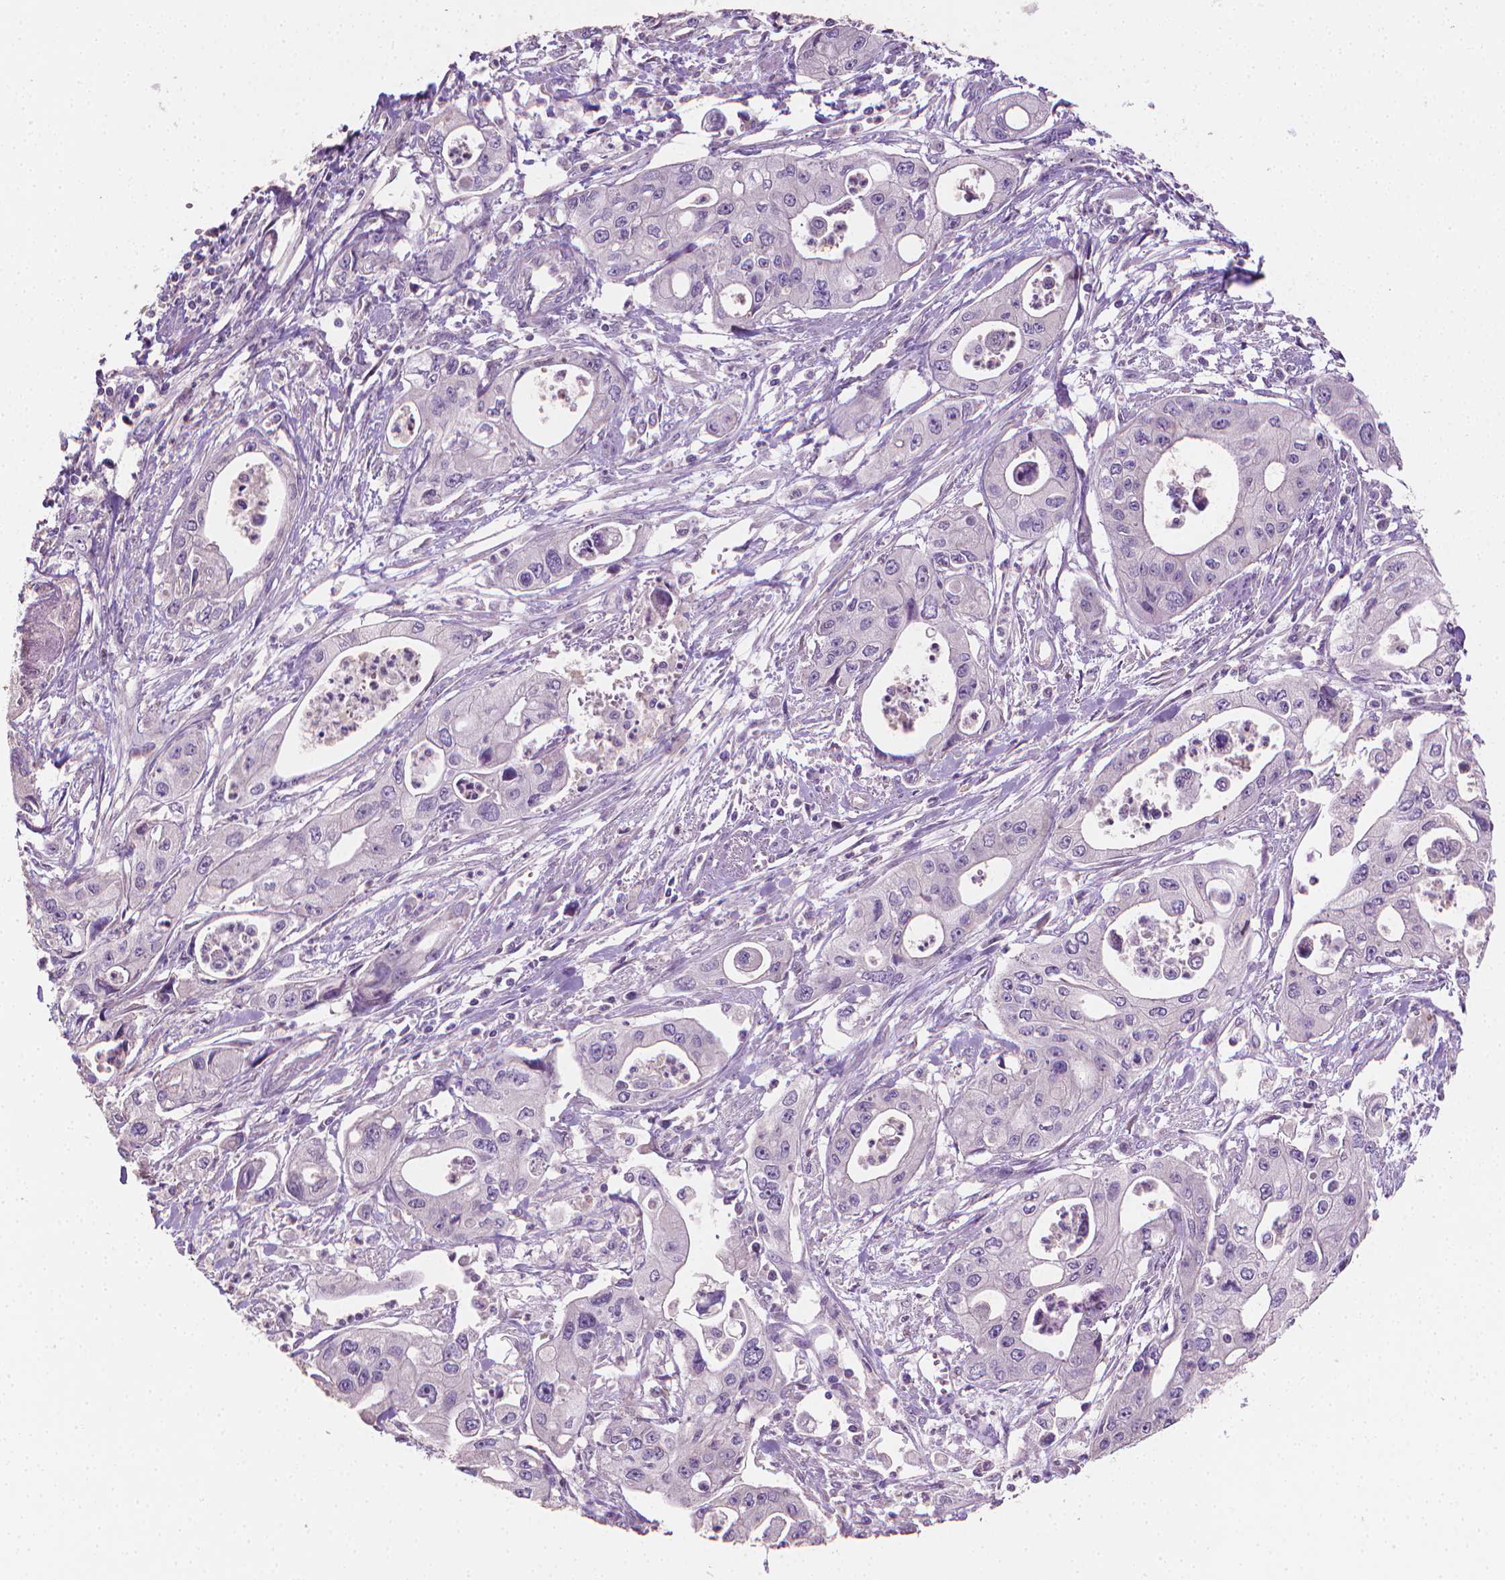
{"staining": {"intensity": "negative", "quantity": "none", "location": "none"}, "tissue": "pancreatic cancer", "cell_type": "Tumor cells", "image_type": "cancer", "snomed": [{"axis": "morphology", "description": "Adenocarcinoma, NOS"}, {"axis": "topography", "description": "Pancreas"}], "caption": "This is an immunohistochemistry histopathology image of pancreatic adenocarcinoma. There is no positivity in tumor cells.", "gene": "CATIP", "patient": {"sex": "male", "age": 70}}